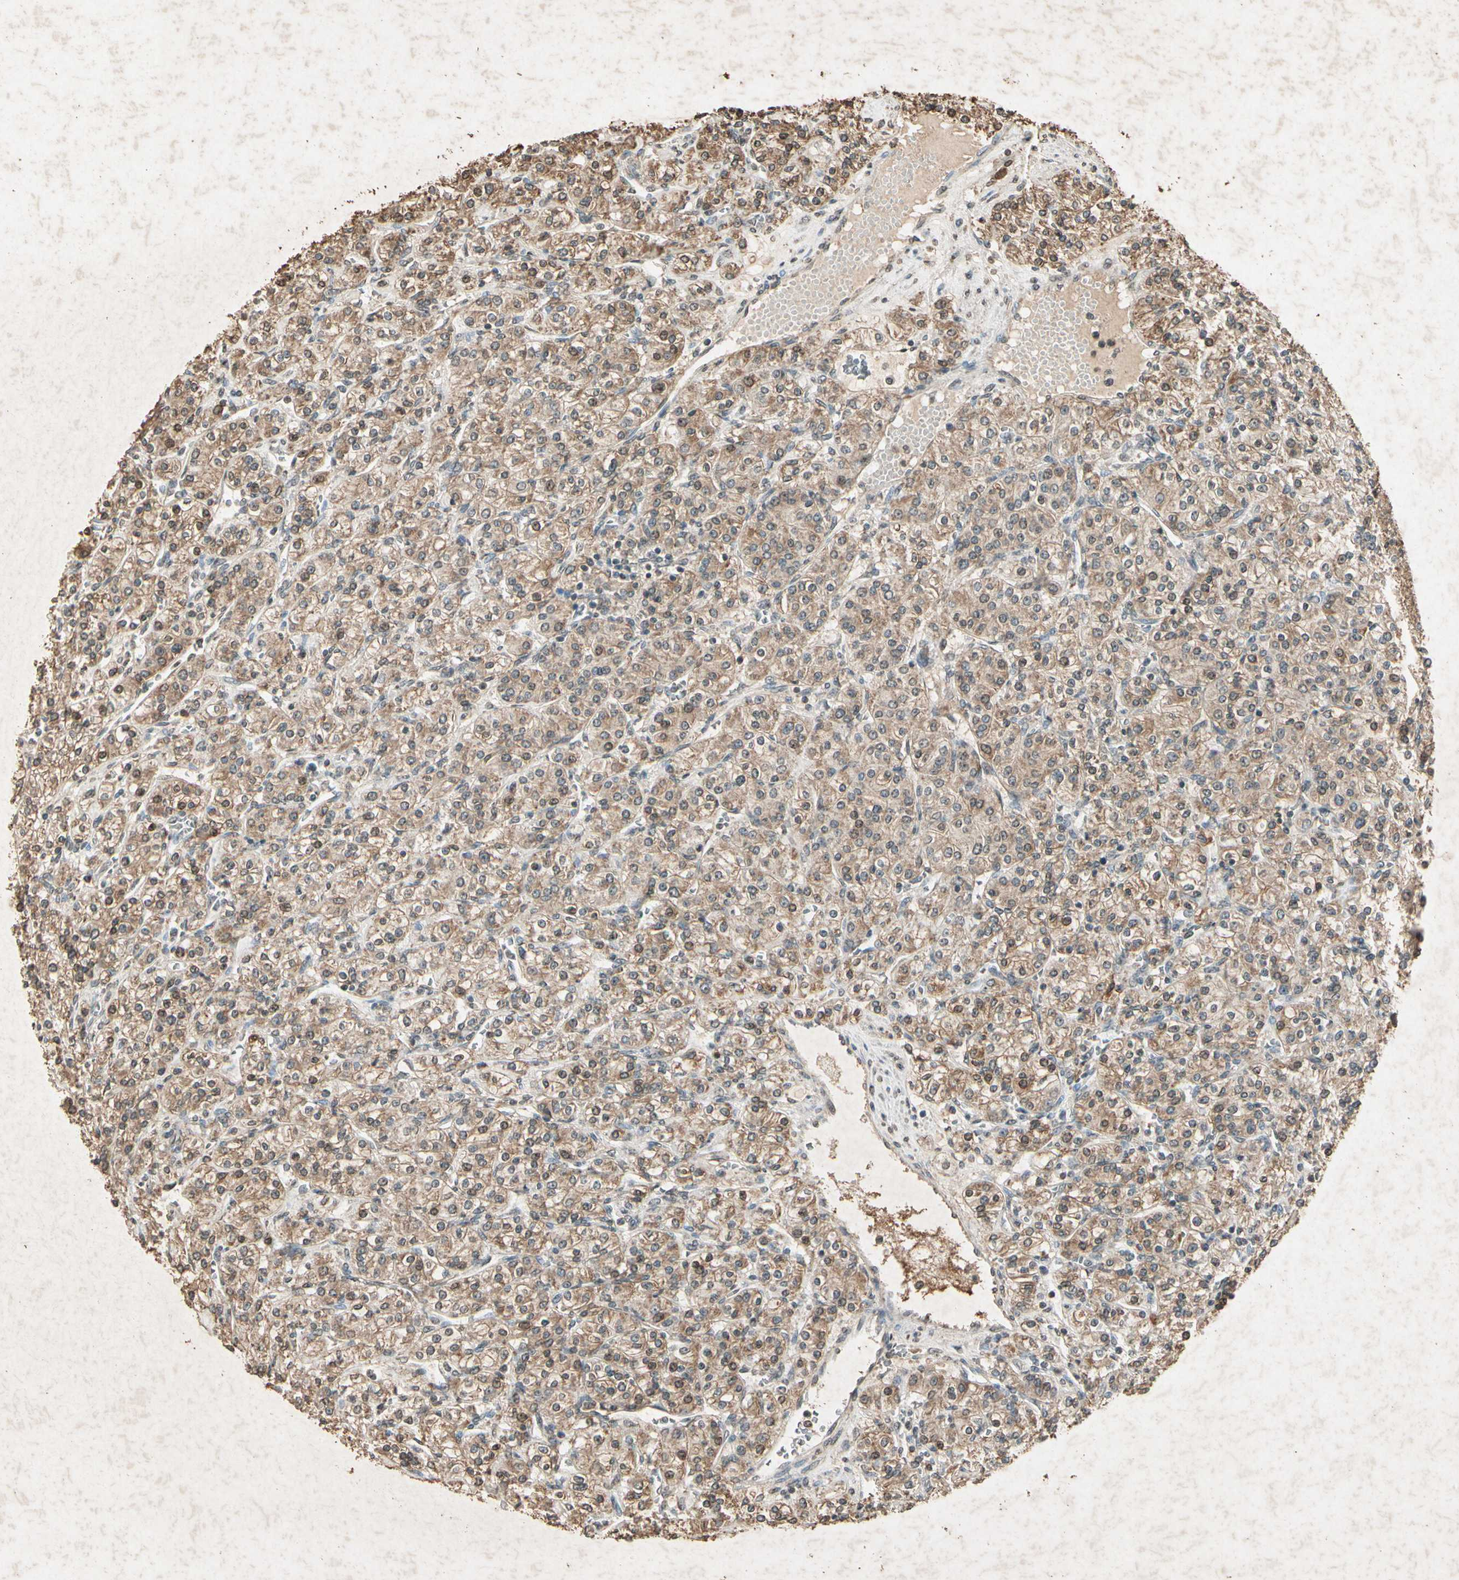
{"staining": {"intensity": "moderate", "quantity": ">75%", "location": "cytoplasmic/membranous"}, "tissue": "renal cancer", "cell_type": "Tumor cells", "image_type": "cancer", "snomed": [{"axis": "morphology", "description": "Adenocarcinoma, NOS"}, {"axis": "topography", "description": "Kidney"}], "caption": "Immunohistochemistry image of adenocarcinoma (renal) stained for a protein (brown), which demonstrates medium levels of moderate cytoplasmic/membranous positivity in about >75% of tumor cells.", "gene": "GC", "patient": {"sex": "male", "age": 77}}